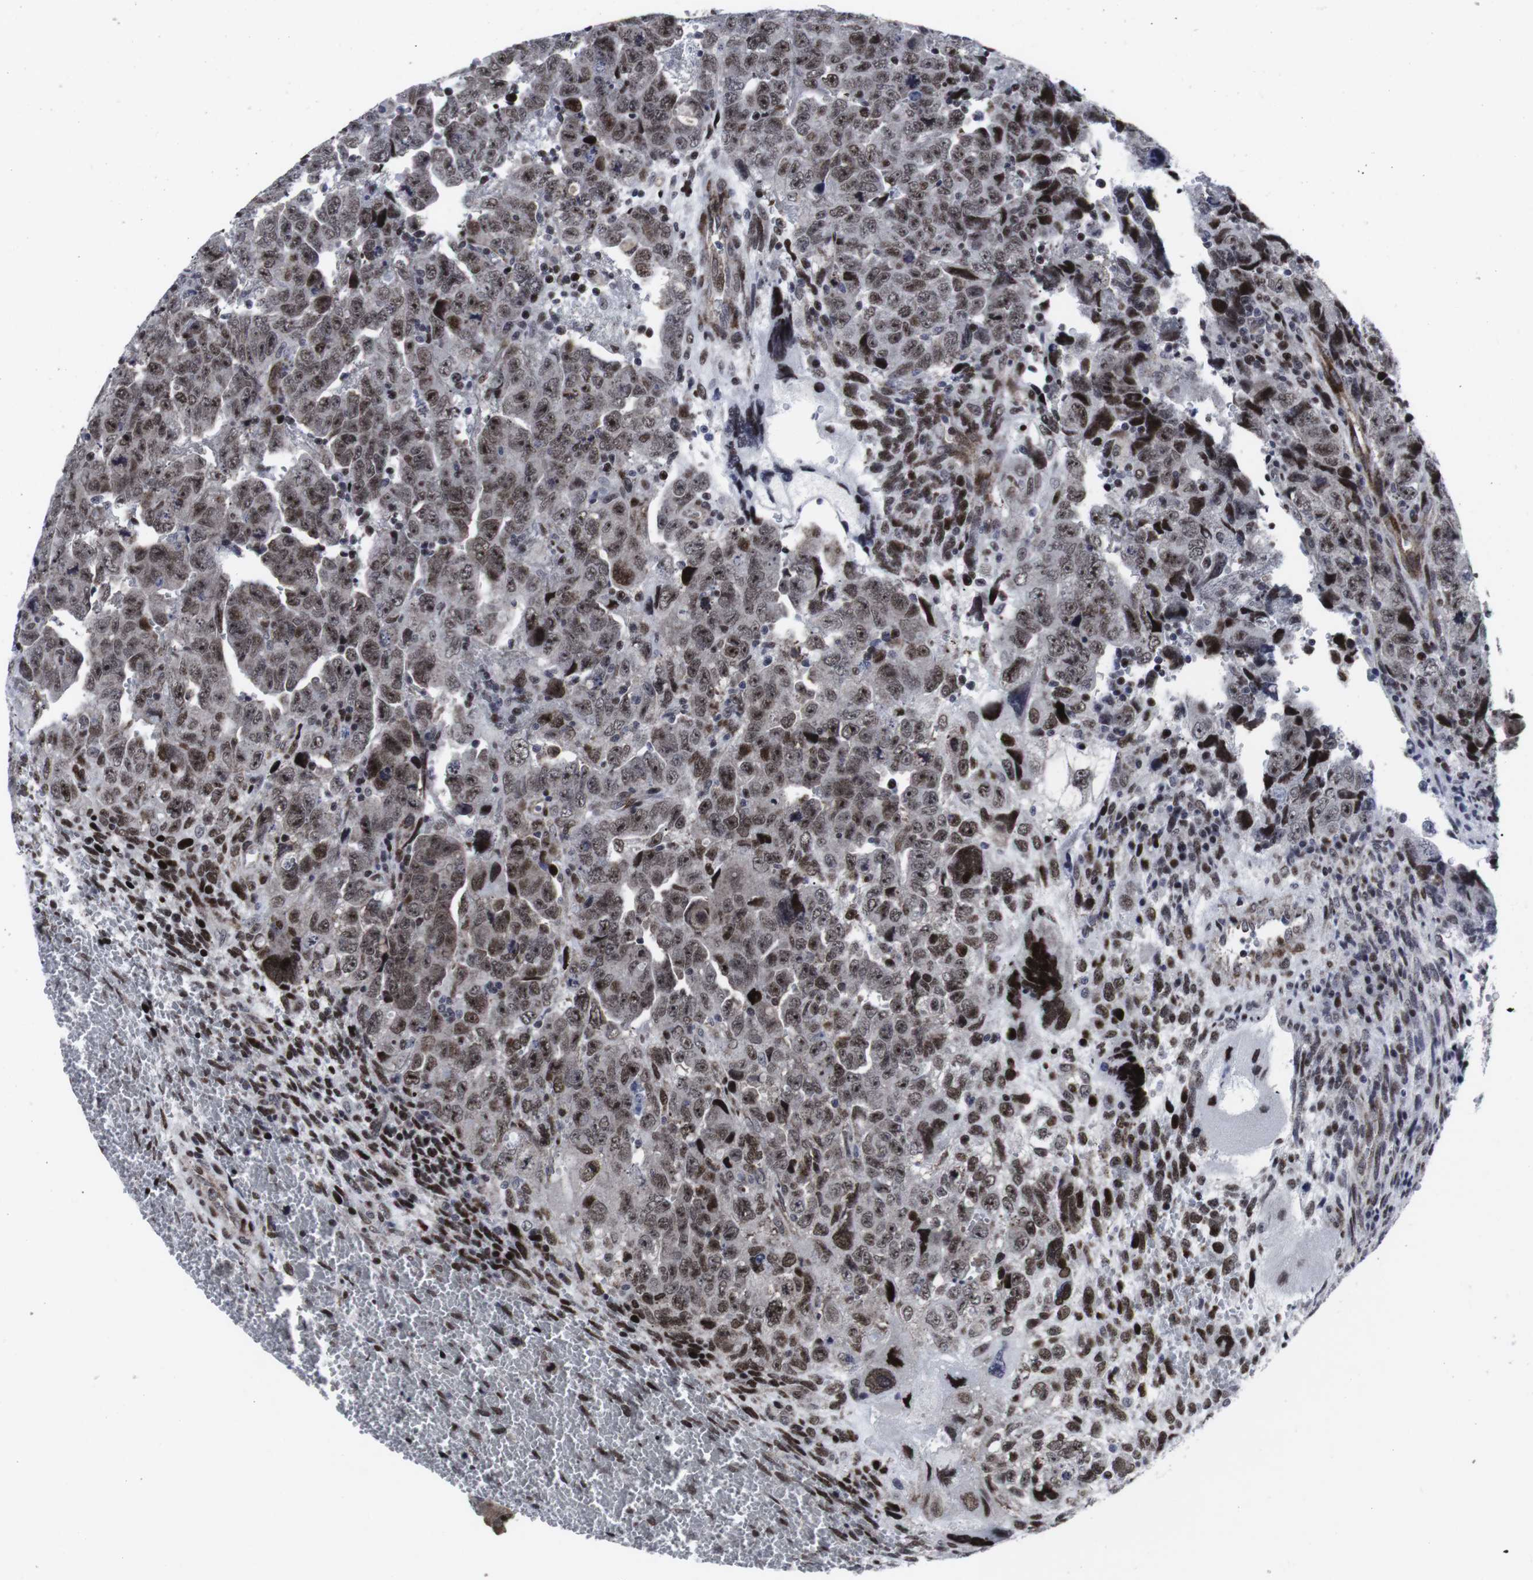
{"staining": {"intensity": "moderate", "quantity": ">75%", "location": "nuclear"}, "tissue": "testis cancer", "cell_type": "Tumor cells", "image_type": "cancer", "snomed": [{"axis": "morphology", "description": "Carcinoma, Embryonal, NOS"}, {"axis": "topography", "description": "Testis"}], "caption": "A high-resolution histopathology image shows immunohistochemistry staining of embryonal carcinoma (testis), which demonstrates moderate nuclear staining in approximately >75% of tumor cells. (DAB (3,3'-diaminobenzidine) IHC, brown staining for protein, blue staining for nuclei).", "gene": "MLH1", "patient": {"sex": "male", "age": 28}}